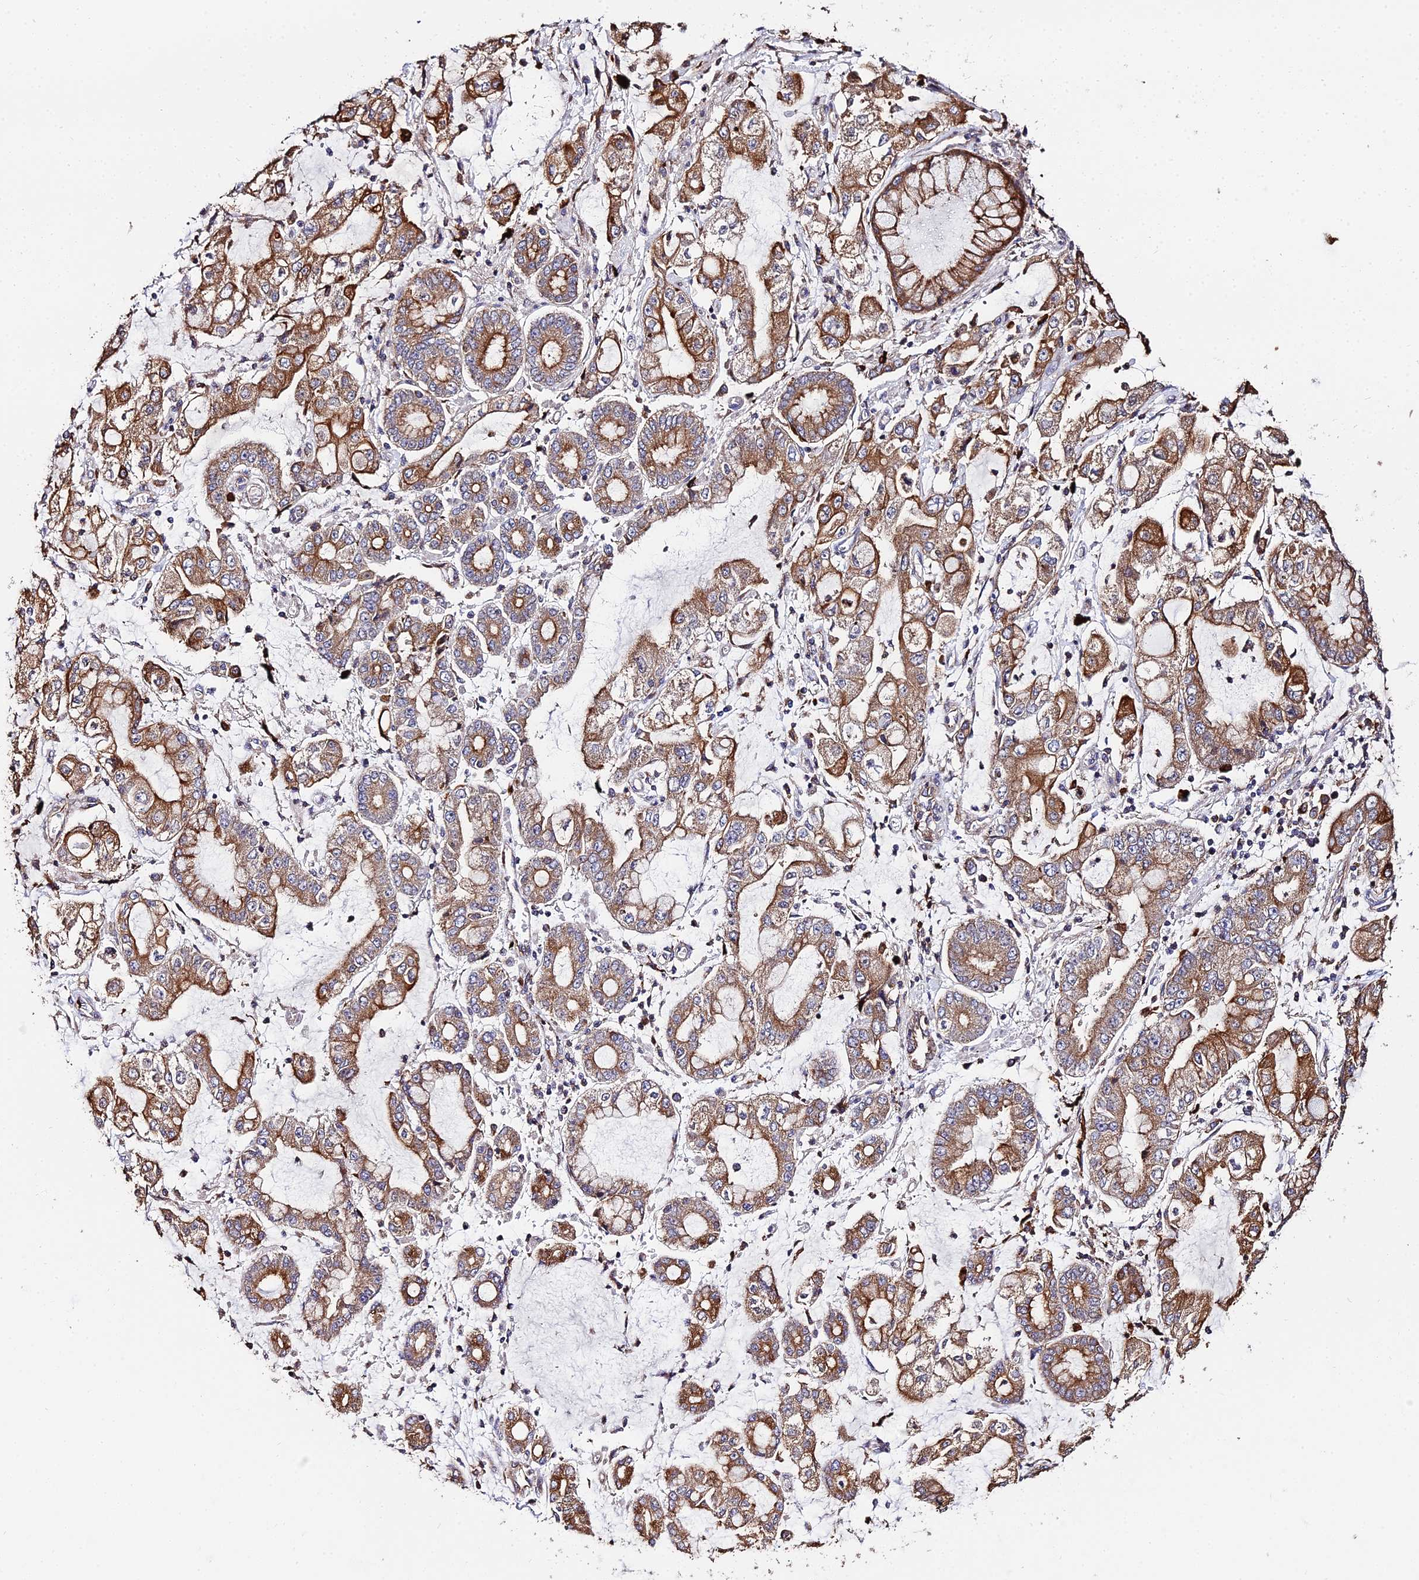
{"staining": {"intensity": "strong", "quantity": ">75%", "location": "cytoplasmic/membranous"}, "tissue": "stomach cancer", "cell_type": "Tumor cells", "image_type": "cancer", "snomed": [{"axis": "morphology", "description": "Adenocarcinoma, NOS"}, {"axis": "topography", "description": "Stomach"}], "caption": "There is high levels of strong cytoplasmic/membranous expression in tumor cells of adenocarcinoma (stomach), as demonstrated by immunohistochemical staining (brown color).", "gene": "PEX19", "patient": {"sex": "male", "age": 76}}